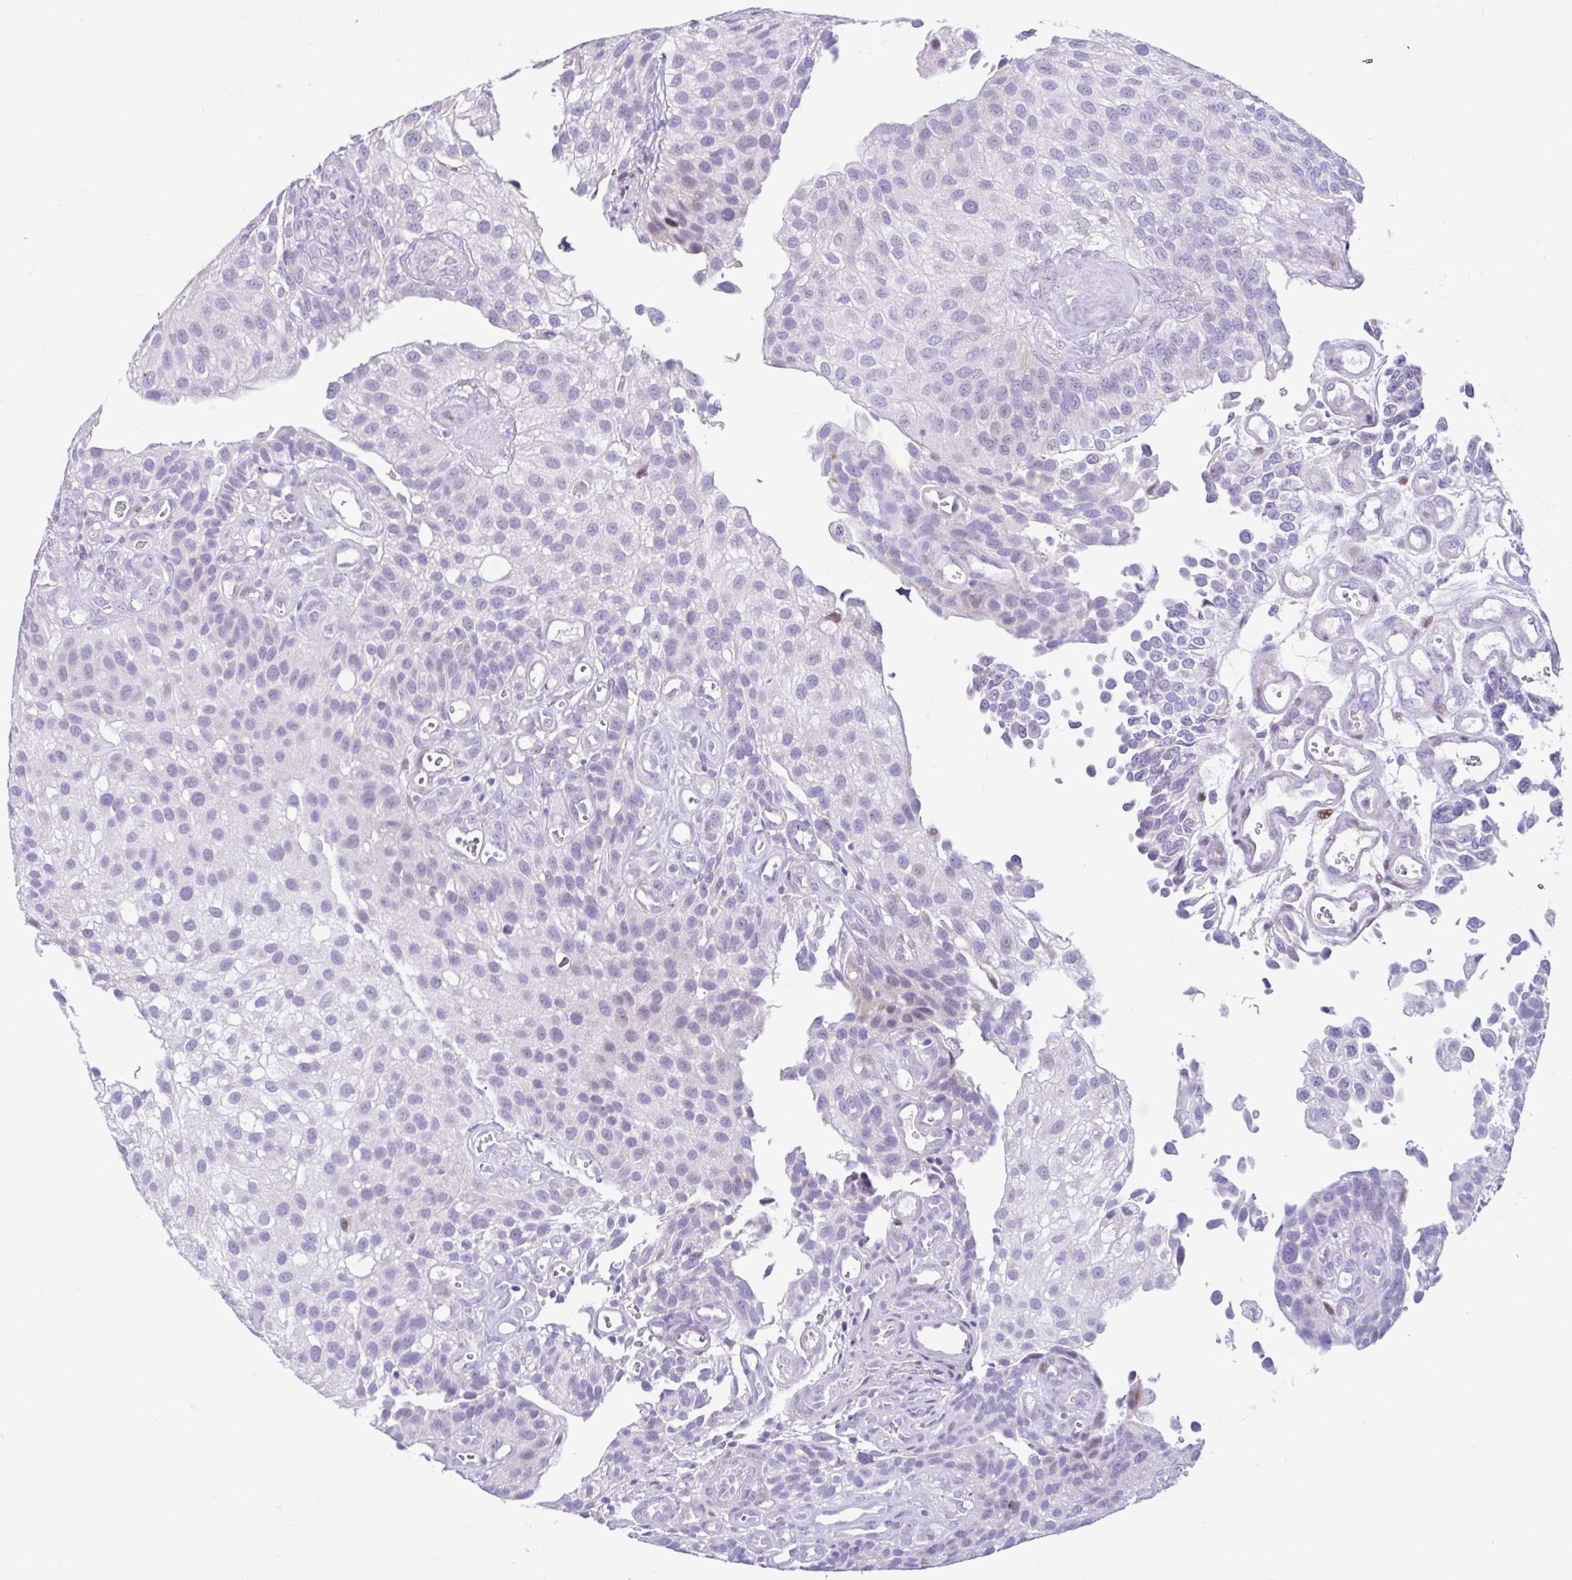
{"staining": {"intensity": "weak", "quantity": "<25%", "location": "nuclear"}, "tissue": "urothelial cancer", "cell_type": "Tumor cells", "image_type": "cancer", "snomed": [{"axis": "morphology", "description": "Urothelial carcinoma, NOS"}, {"axis": "topography", "description": "Urinary bladder"}], "caption": "DAB immunohistochemical staining of human urothelial cancer exhibits no significant positivity in tumor cells.", "gene": "NHLH2", "patient": {"sex": "male", "age": 87}}